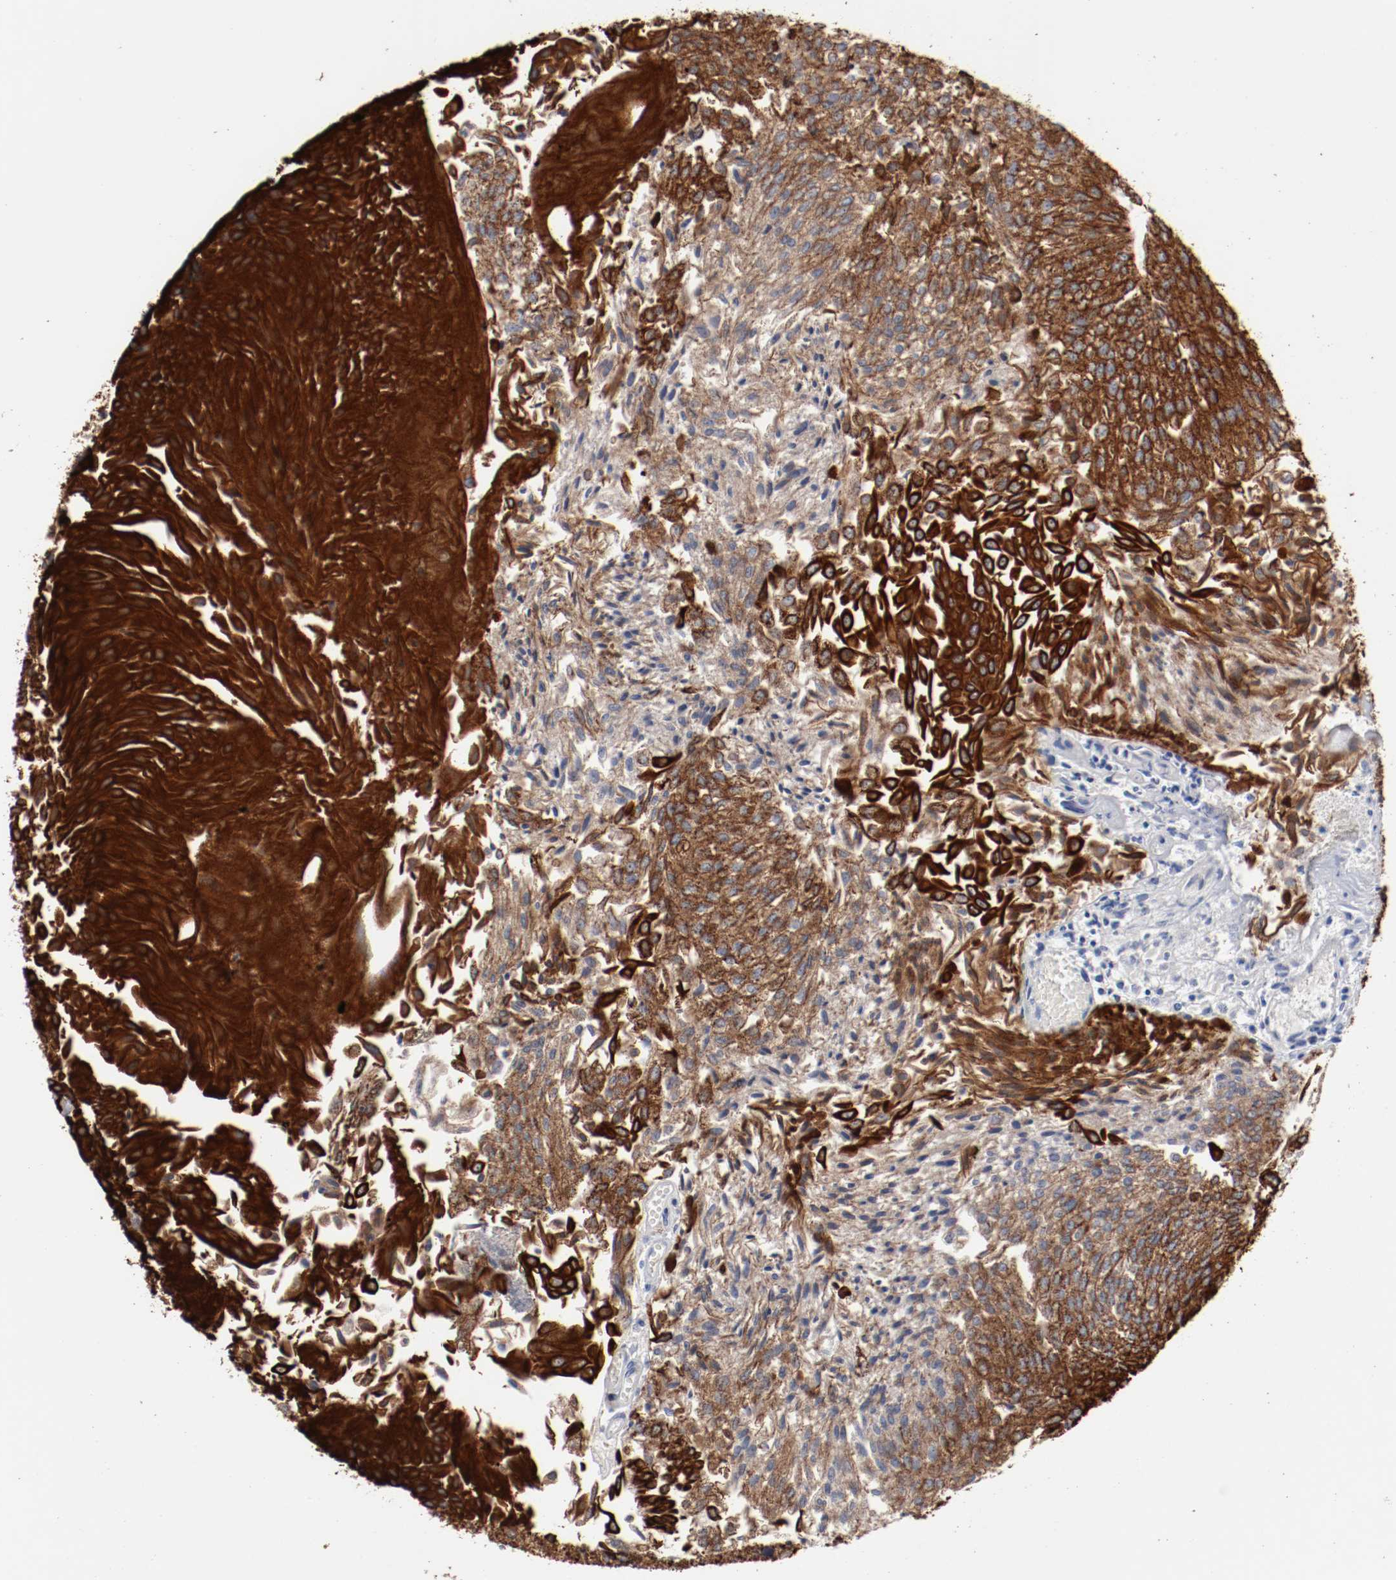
{"staining": {"intensity": "strong", "quantity": ">75%", "location": "cytoplasmic/membranous"}, "tissue": "urothelial cancer", "cell_type": "Tumor cells", "image_type": "cancer", "snomed": [{"axis": "morphology", "description": "Urothelial carcinoma, Low grade"}, {"axis": "topography", "description": "Urinary bladder"}], "caption": "A high amount of strong cytoplasmic/membranous staining is seen in about >75% of tumor cells in low-grade urothelial carcinoma tissue.", "gene": "TSPAN6", "patient": {"sex": "male", "age": 86}}